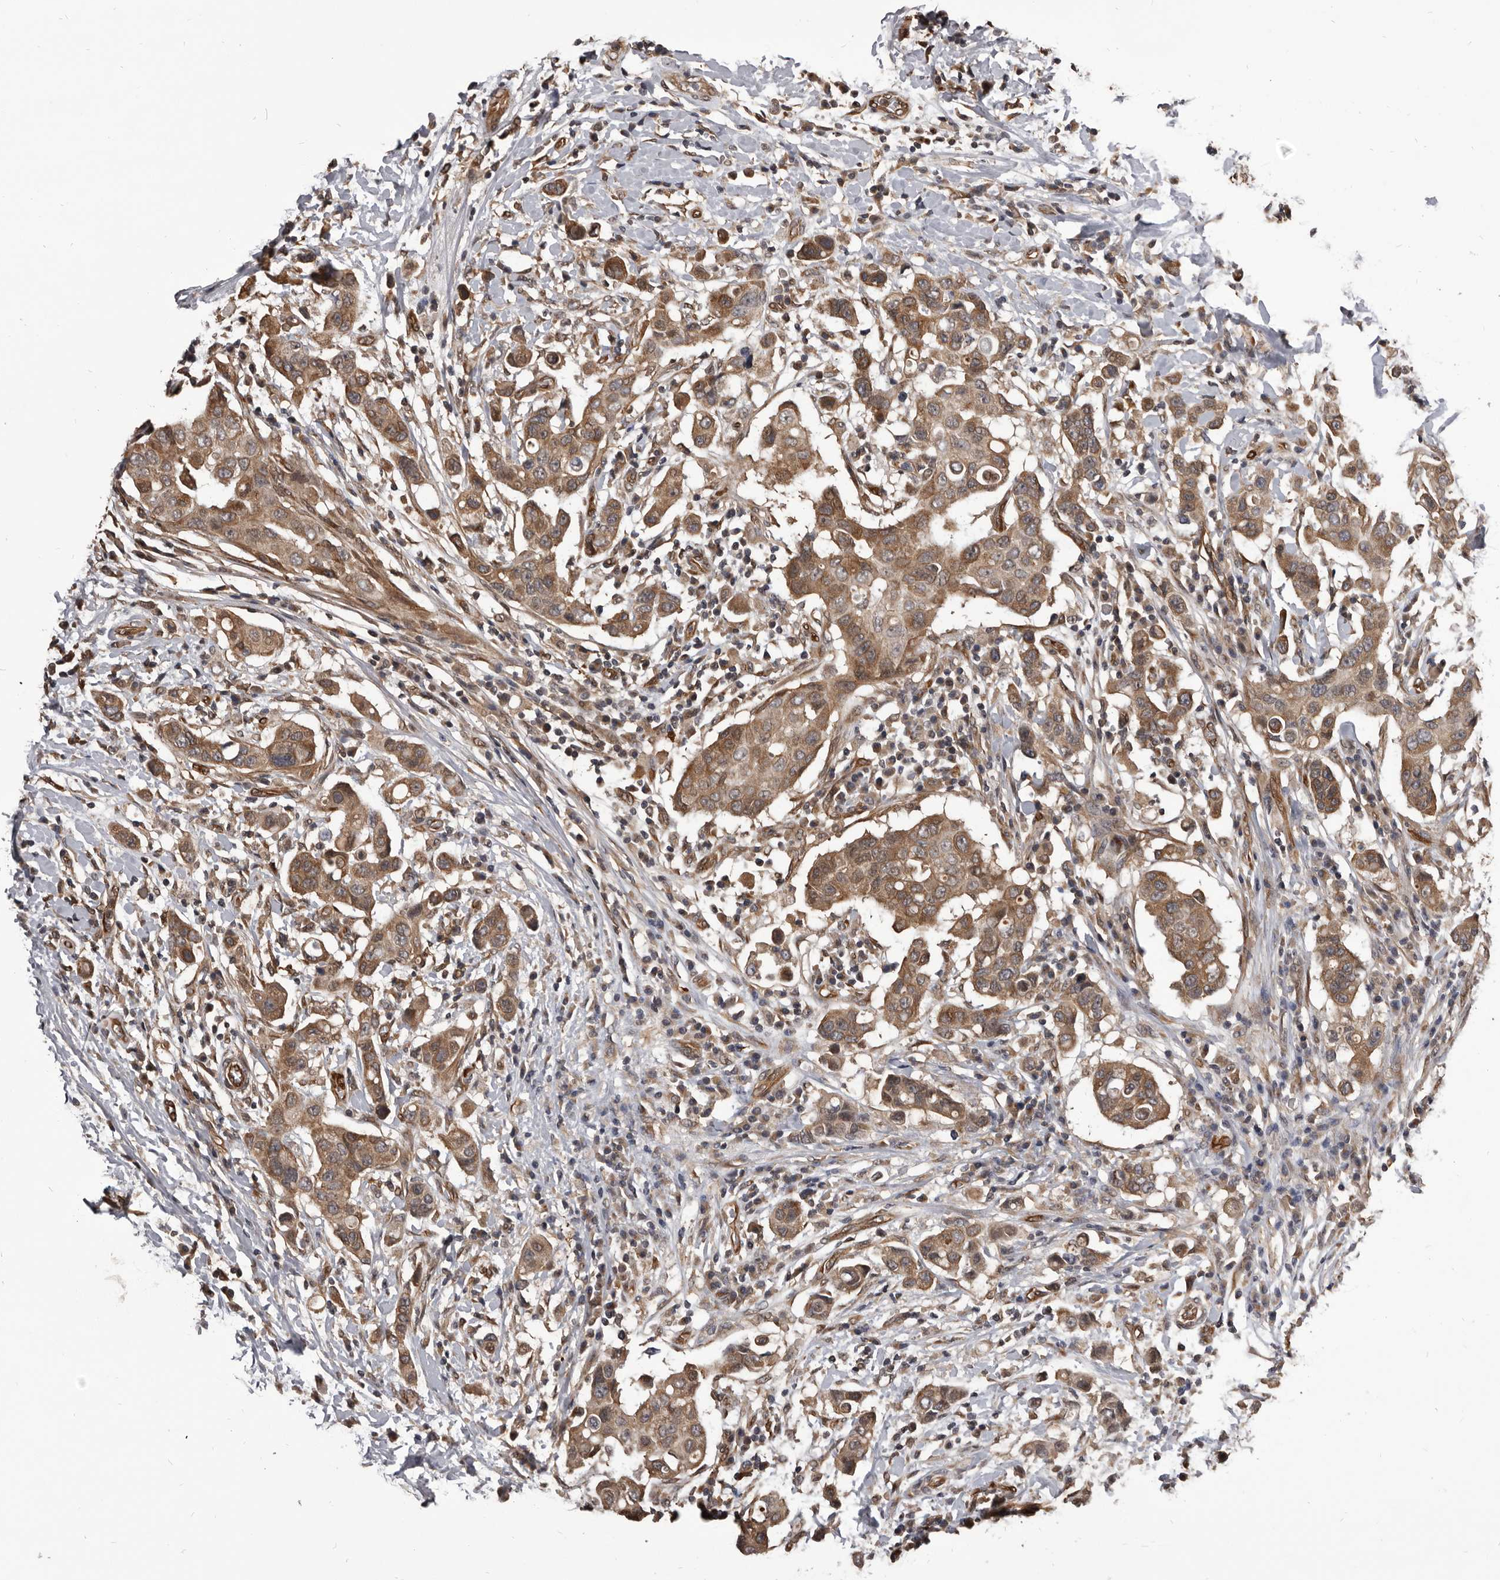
{"staining": {"intensity": "moderate", "quantity": ">75%", "location": "cytoplasmic/membranous"}, "tissue": "breast cancer", "cell_type": "Tumor cells", "image_type": "cancer", "snomed": [{"axis": "morphology", "description": "Duct carcinoma"}, {"axis": "topography", "description": "Breast"}], "caption": "Immunohistochemistry micrograph of breast cancer (invasive ductal carcinoma) stained for a protein (brown), which demonstrates medium levels of moderate cytoplasmic/membranous positivity in approximately >75% of tumor cells.", "gene": "ADAMTS20", "patient": {"sex": "female", "age": 27}}